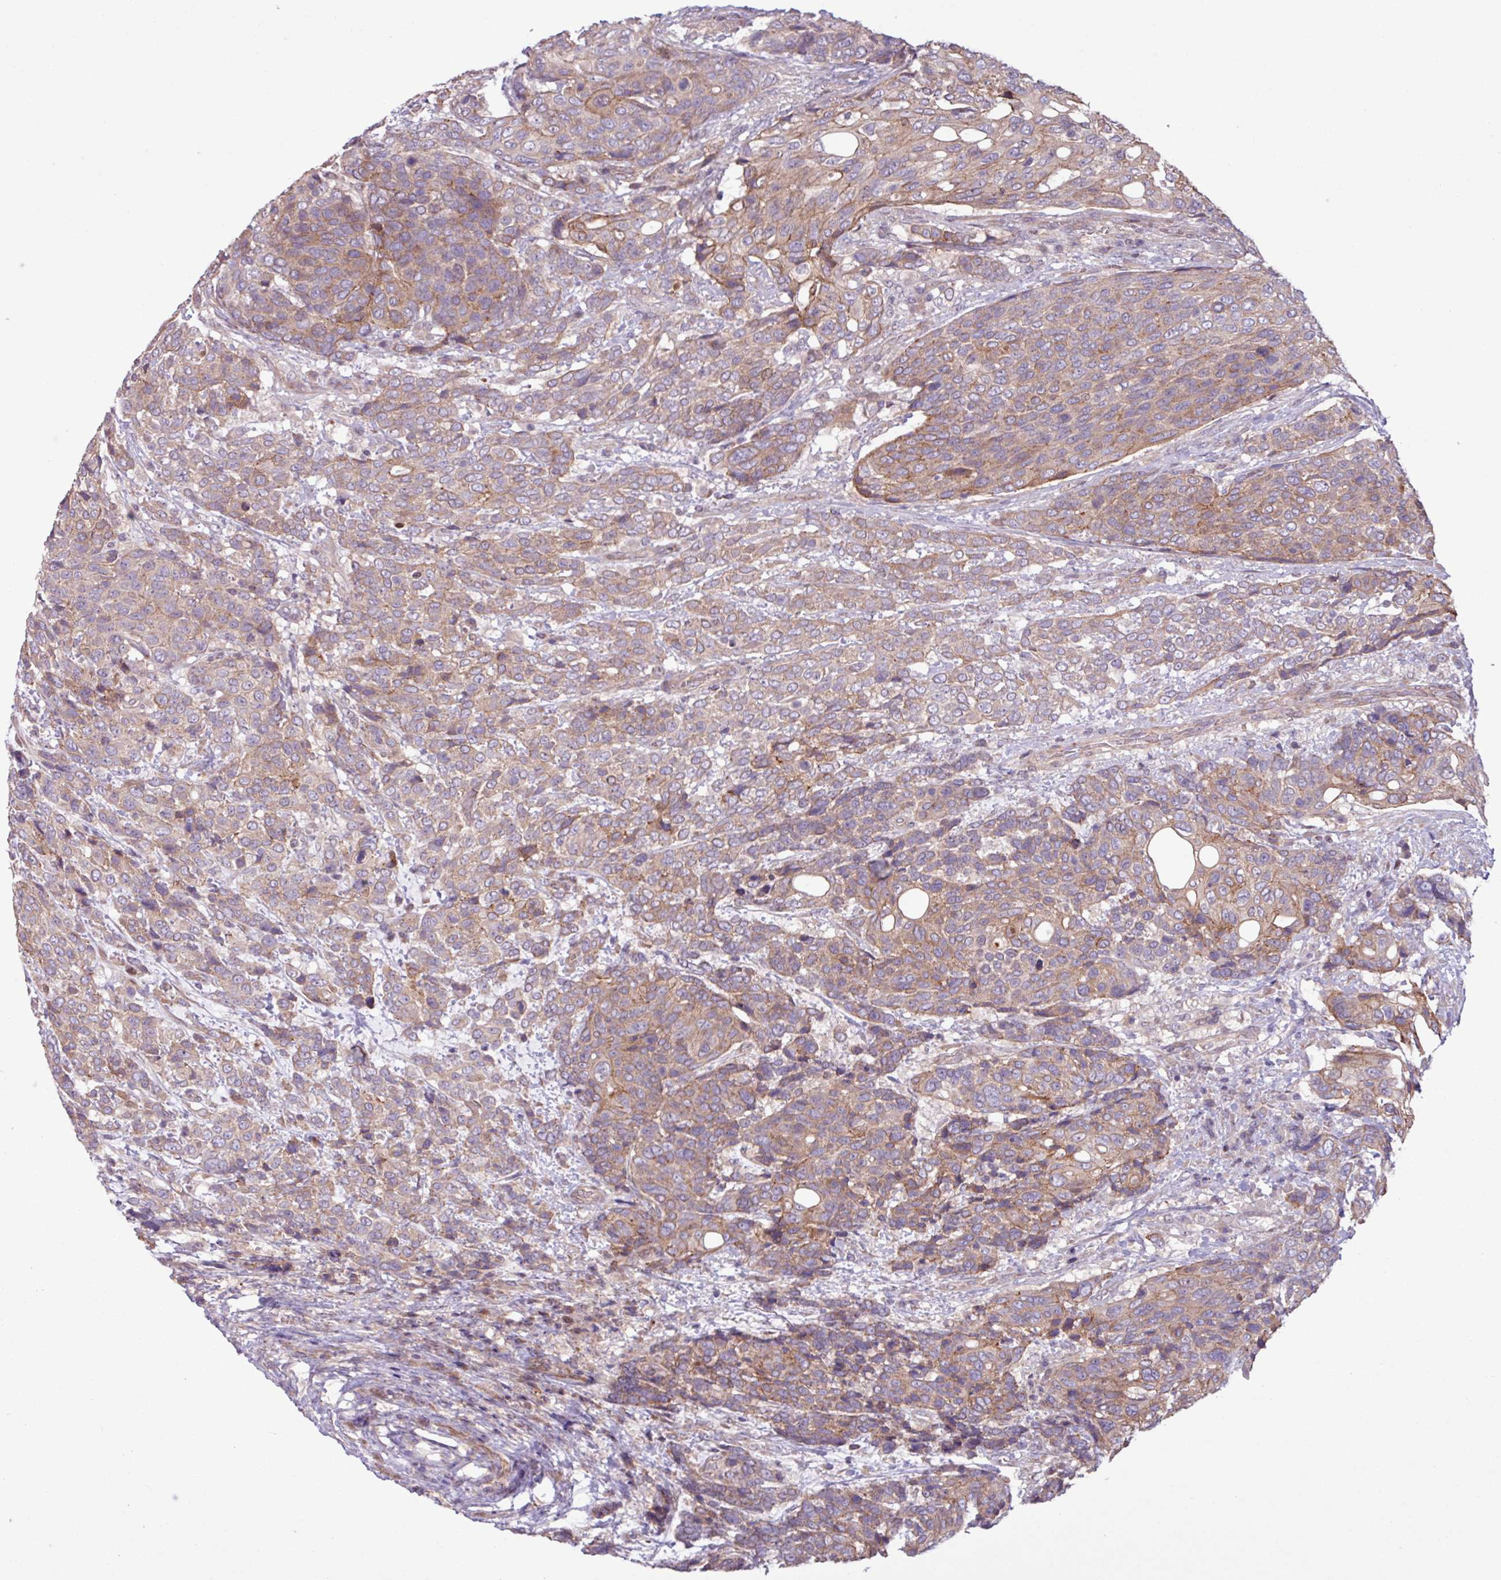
{"staining": {"intensity": "moderate", "quantity": ">75%", "location": "cytoplasmic/membranous"}, "tissue": "urothelial cancer", "cell_type": "Tumor cells", "image_type": "cancer", "snomed": [{"axis": "morphology", "description": "Urothelial carcinoma, High grade"}, {"axis": "topography", "description": "Urinary bladder"}], "caption": "This is a histology image of immunohistochemistry staining of urothelial cancer, which shows moderate expression in the cytoplasmic/membranous of tumor cells.", "gene": "PDPR", "patient": {"sex": "female", "age": 70}}